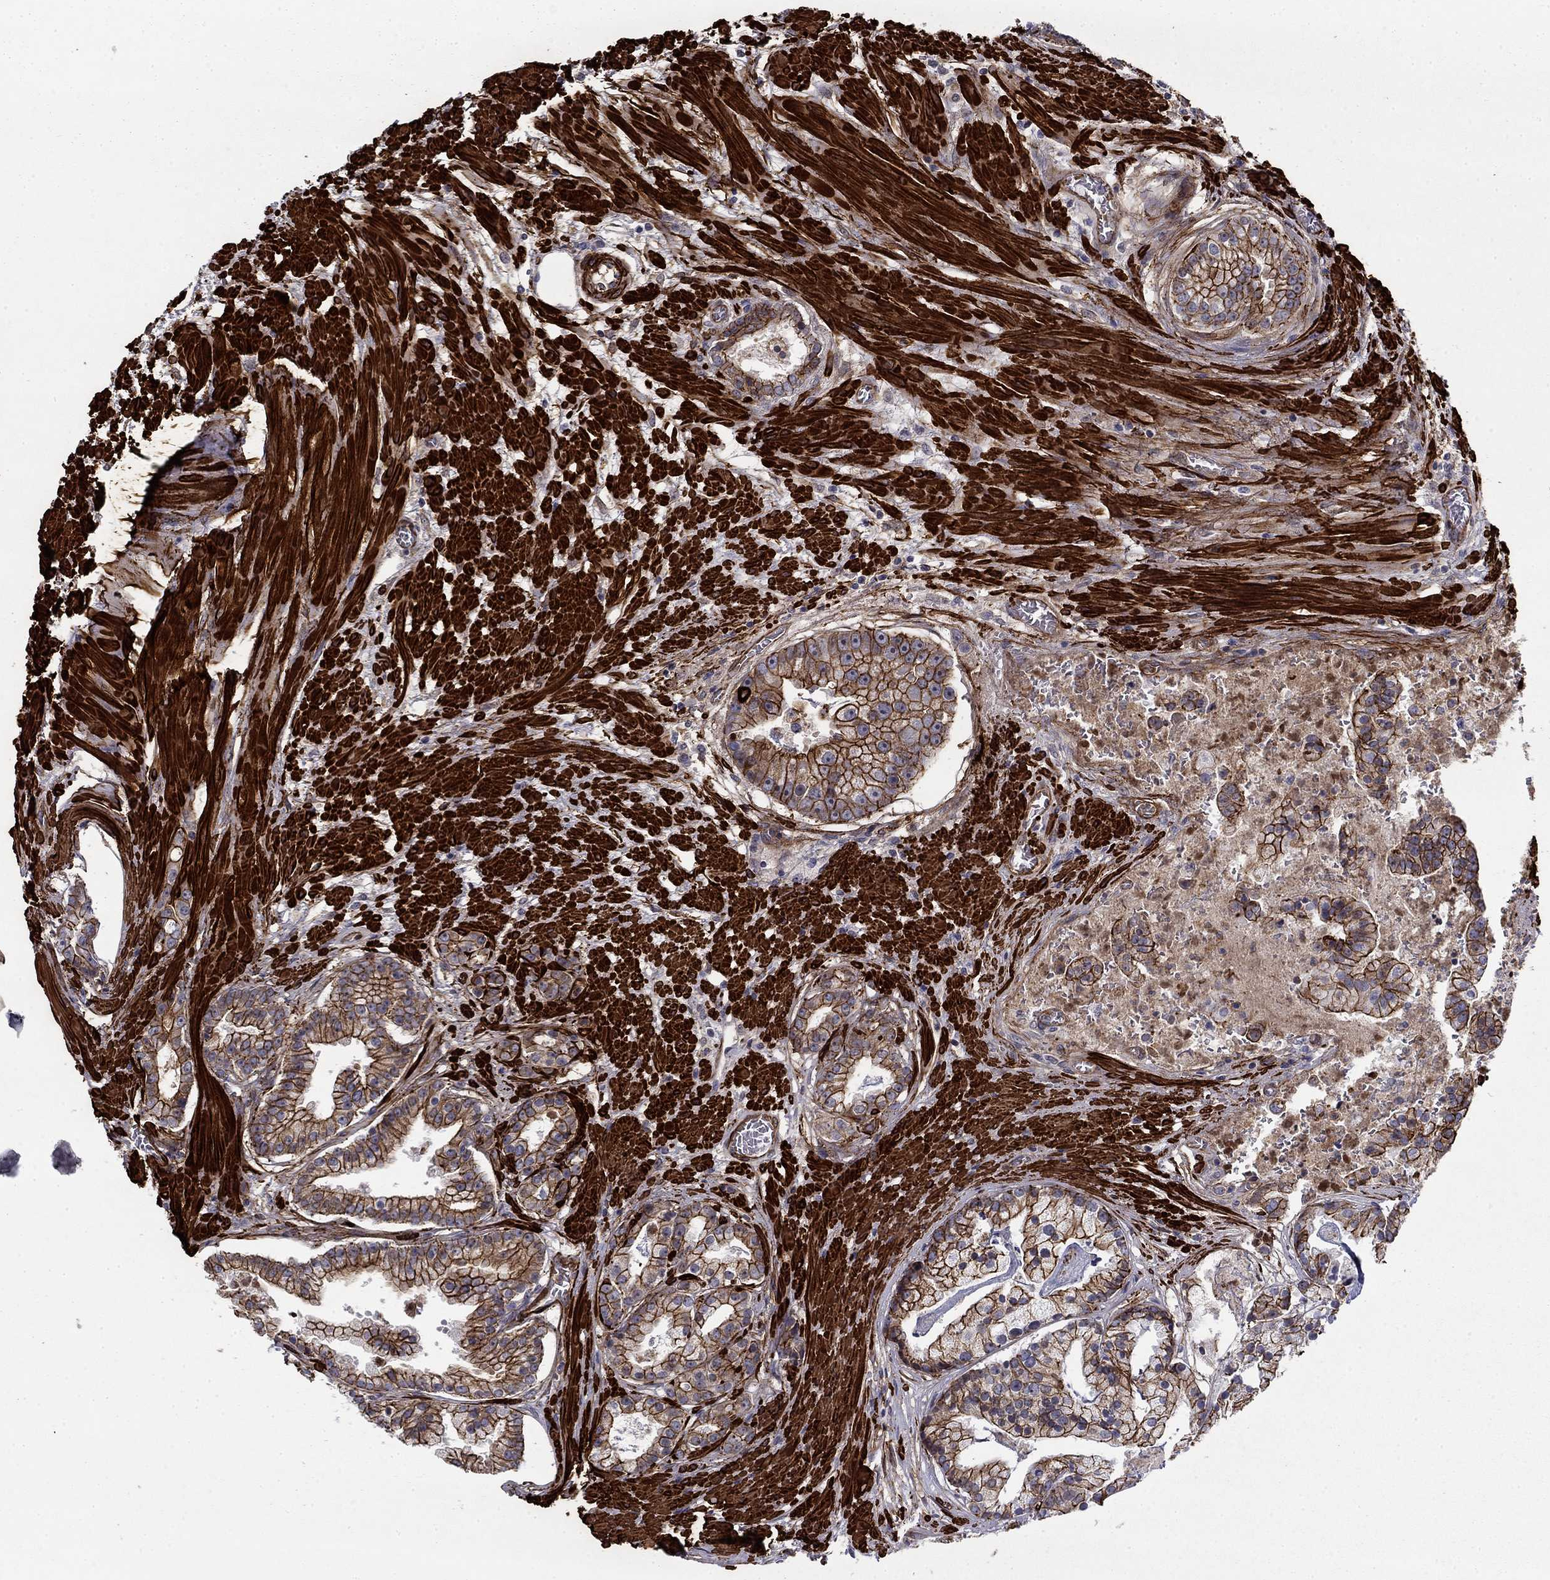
{"staining": {"intensity": "strong", "quantity": ">75%", "location": "cytoplasmic/membranous"}, "tissue": "prostate cancer", "cell_type": "Tumor cells", "image_type": "cancer", "snomed": [{"axis": "morphology", "description": "Adenocarcinoma, NOS"}, {"axis": "topography", "description": "Prostate and seminal vesicle, NOS"}, {"axis": "topography", "description": "Prostate"}], "caption": "Protein analysis of prostate cancer tissue demonstrates strong cytoplasmic/membranous positivity in approximately >75% of tumor cells.", "gene": "KRBA1", "patient": {"sex": "male", "age": 44}}